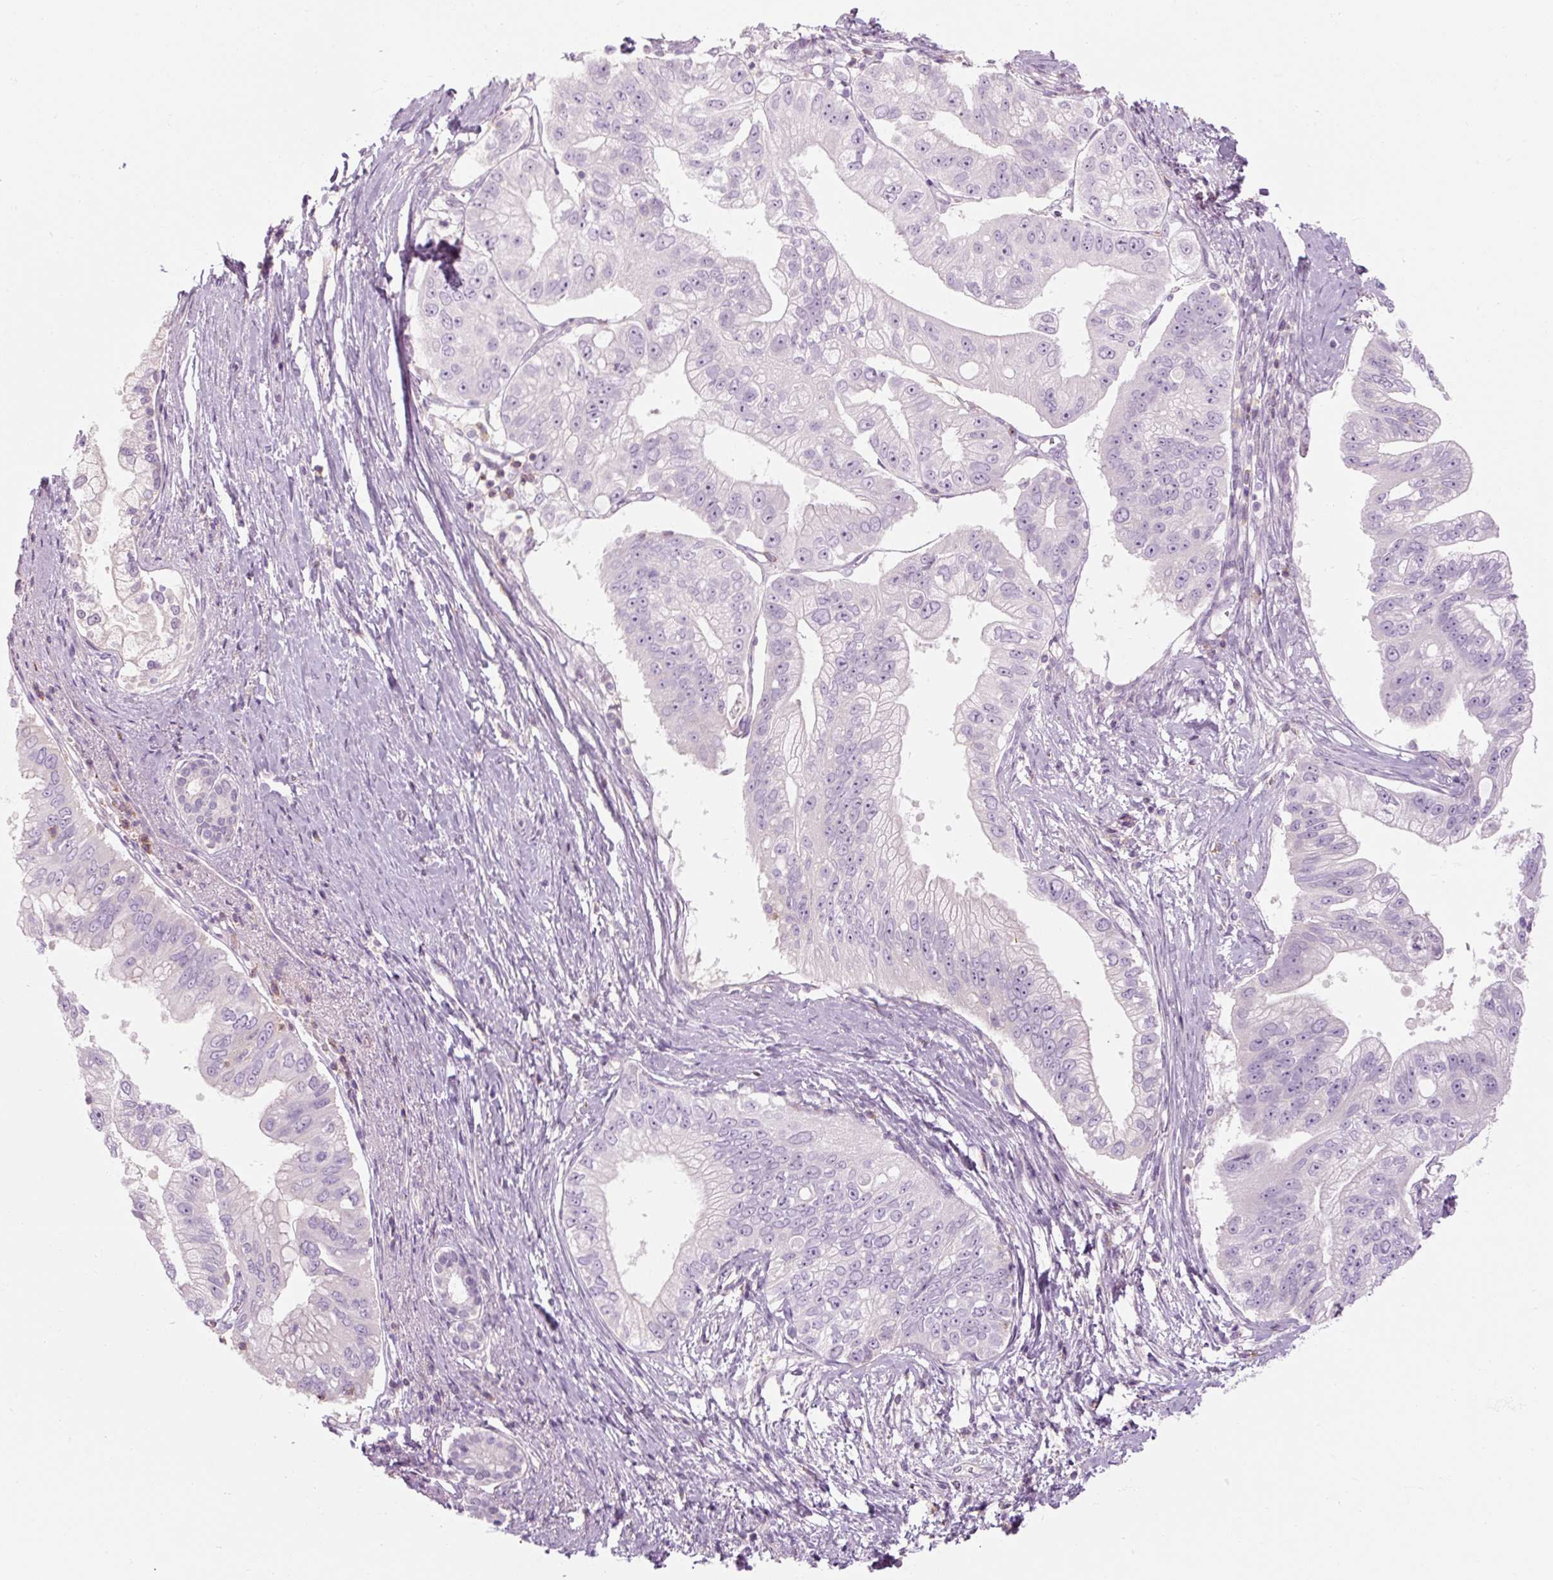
{"staining": {"intensity": "negative", "quantity": "none", "location": "none"}, "tissue": "pancreatic cancer", "cell_type": "Tumor cells", "image_type": "cancer", "snomed": [{"axis": "morphology", "description": "Adenocarcinoma, NOS"}, {"axis": "topography", "description": "Pancreas"}], "caption": "High magnification brightfield microscopy of pancreatic cancer (adenocarcinoma) stained with DAB (3,3'-diaminobenzidine) (brown) and counterstained with hematoxylin (blue): tumor cells show no significant staining. The staining was performed using DAB to visualize the protein expression in brown, while the nuclei were stained in blue with hematoxylin (Magnification: 20x).", "gene": "TIGD2", "patient": {"sex": "male", "age": 70}}